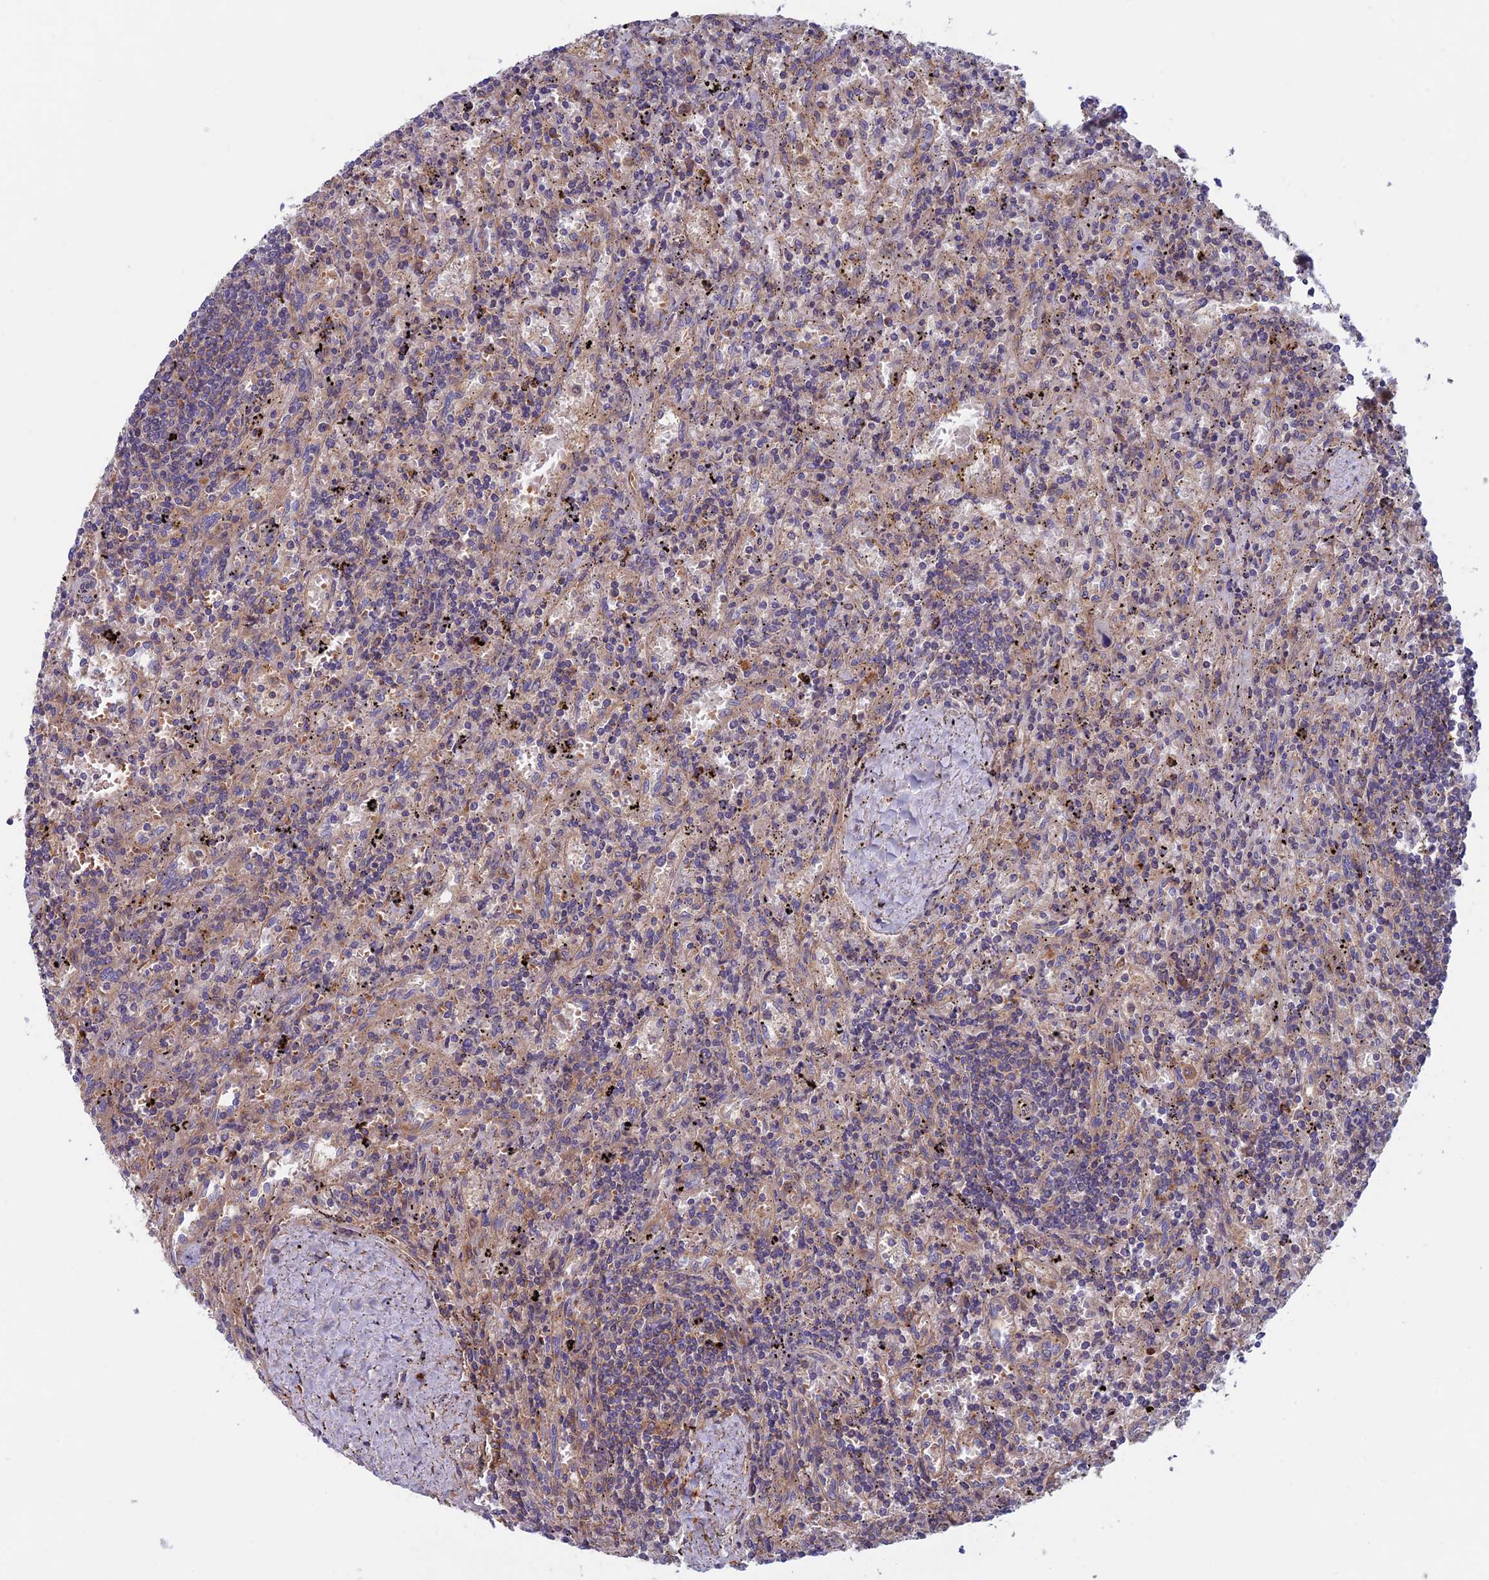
{"staining": {"intensity": "weak", "quantity": "<25%", "location": "cytoplasmic/membranous"}, "tissue": "lymphoma", "cell_type": "Tumor cells", "image_type": "cancer", "snomed": [{"axis": "morphology", "description": "Malignant lymphoma, non-Hodgkin's type, Low grade"}, {"axis": "topography", "description": "Spleen"}], "caption": "Immunohistochemical staining of human low-grade malignant lymphoma, non-Hodgkin's type exhibits no significant expression in tumor cells.", "gene": "DNM1L", "patient": {"sex": "male", "age": 76}}